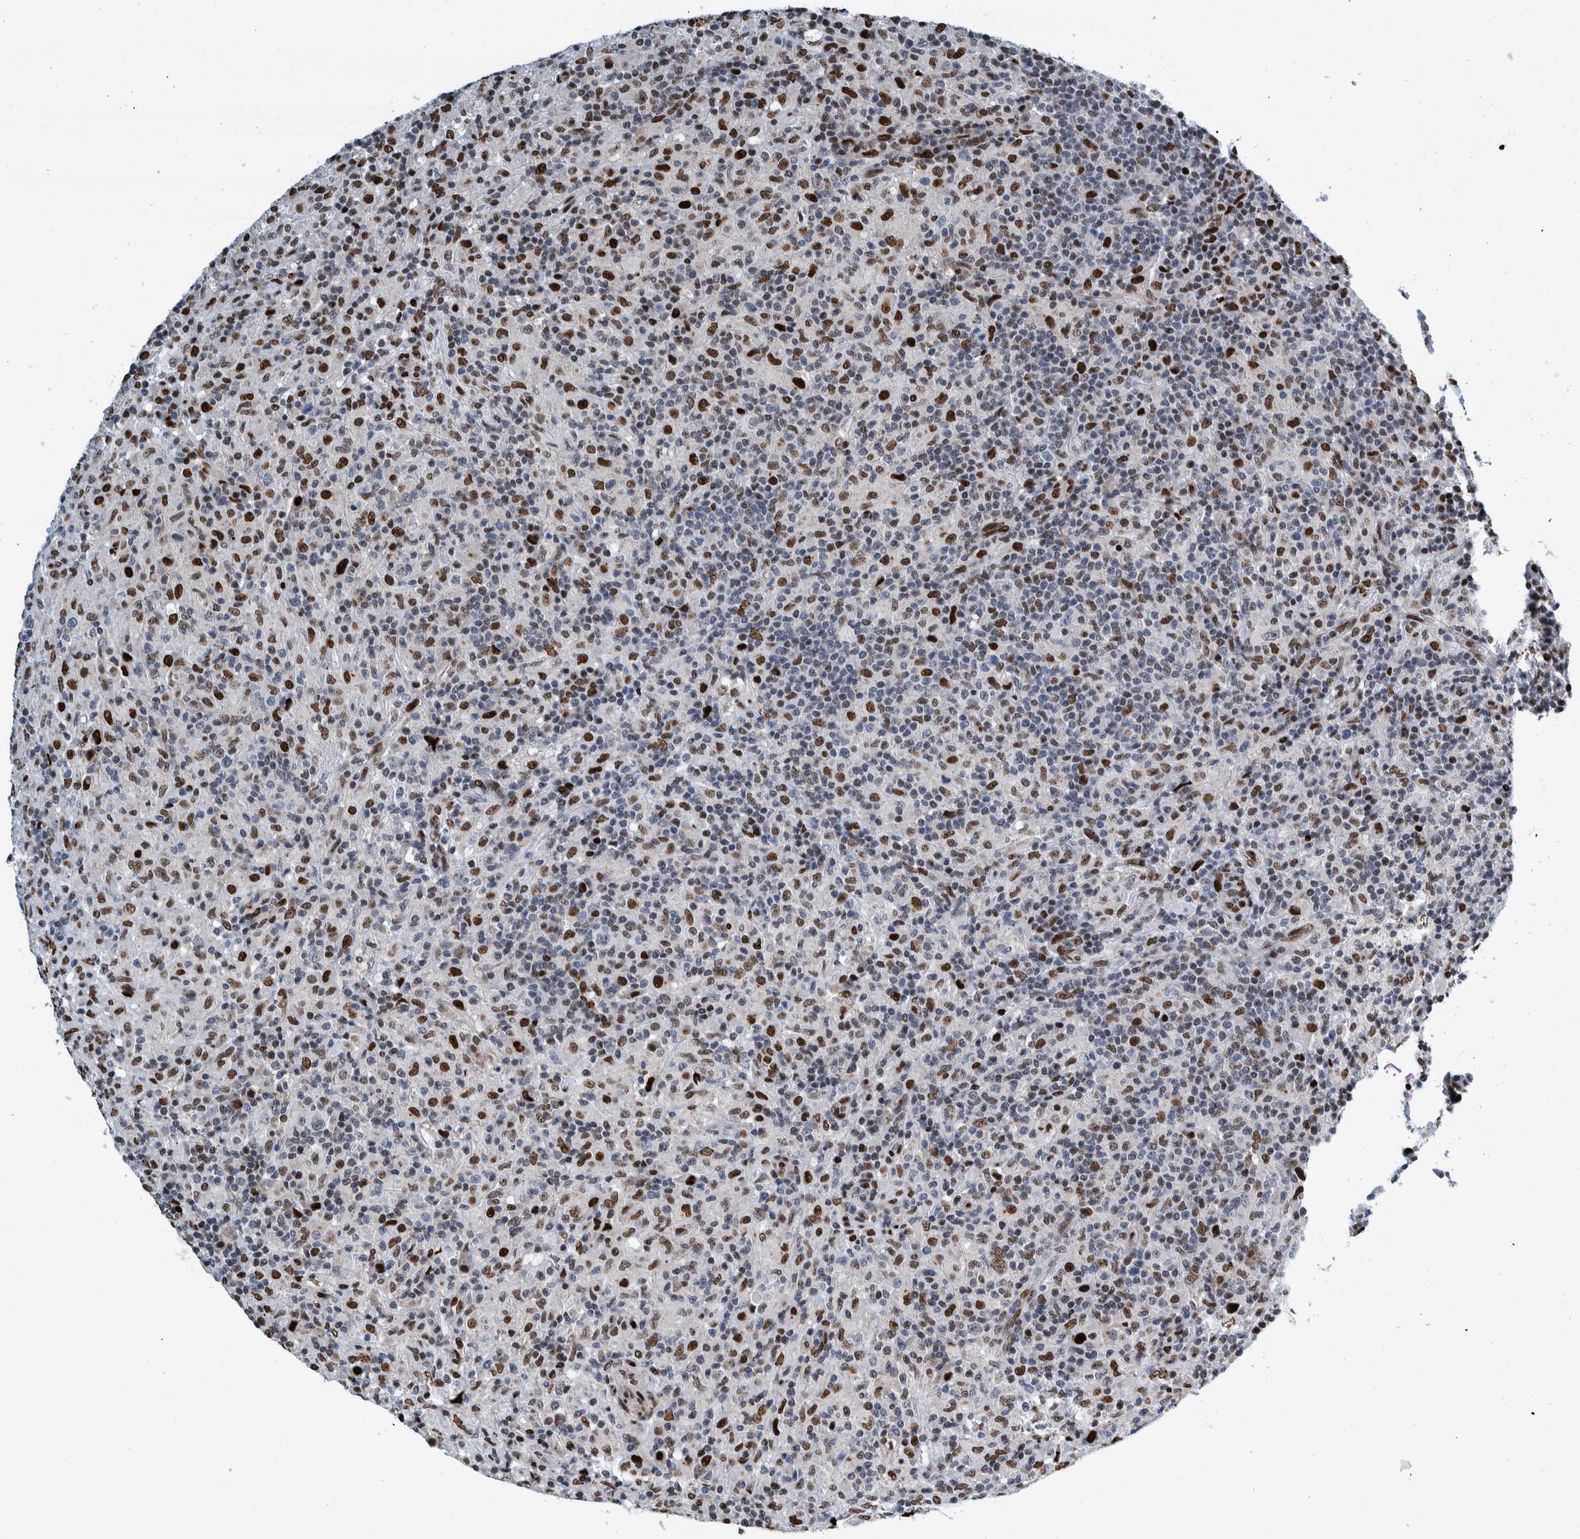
{"staining": {"intensity": "weak", "quantity": "25%-75%", "location": "nuclear"}, "tissue": "lymphoma", "cell_type": "Tumor cells", "image_type": "cancer", "snomed": [{"axis": "morphology", "description": "Hodgkin's disease, NOS"}, {"axis": "topography", "description": "Lymph node"}], "caption": "Immunohistochemistry (IHC) of human Hodgkin's disease displays low levels of weak nuclear expression in about 25%-75% of tumor cells.", "gene": "HEATR9", "patient": {"sex": "male", "age": 70}}